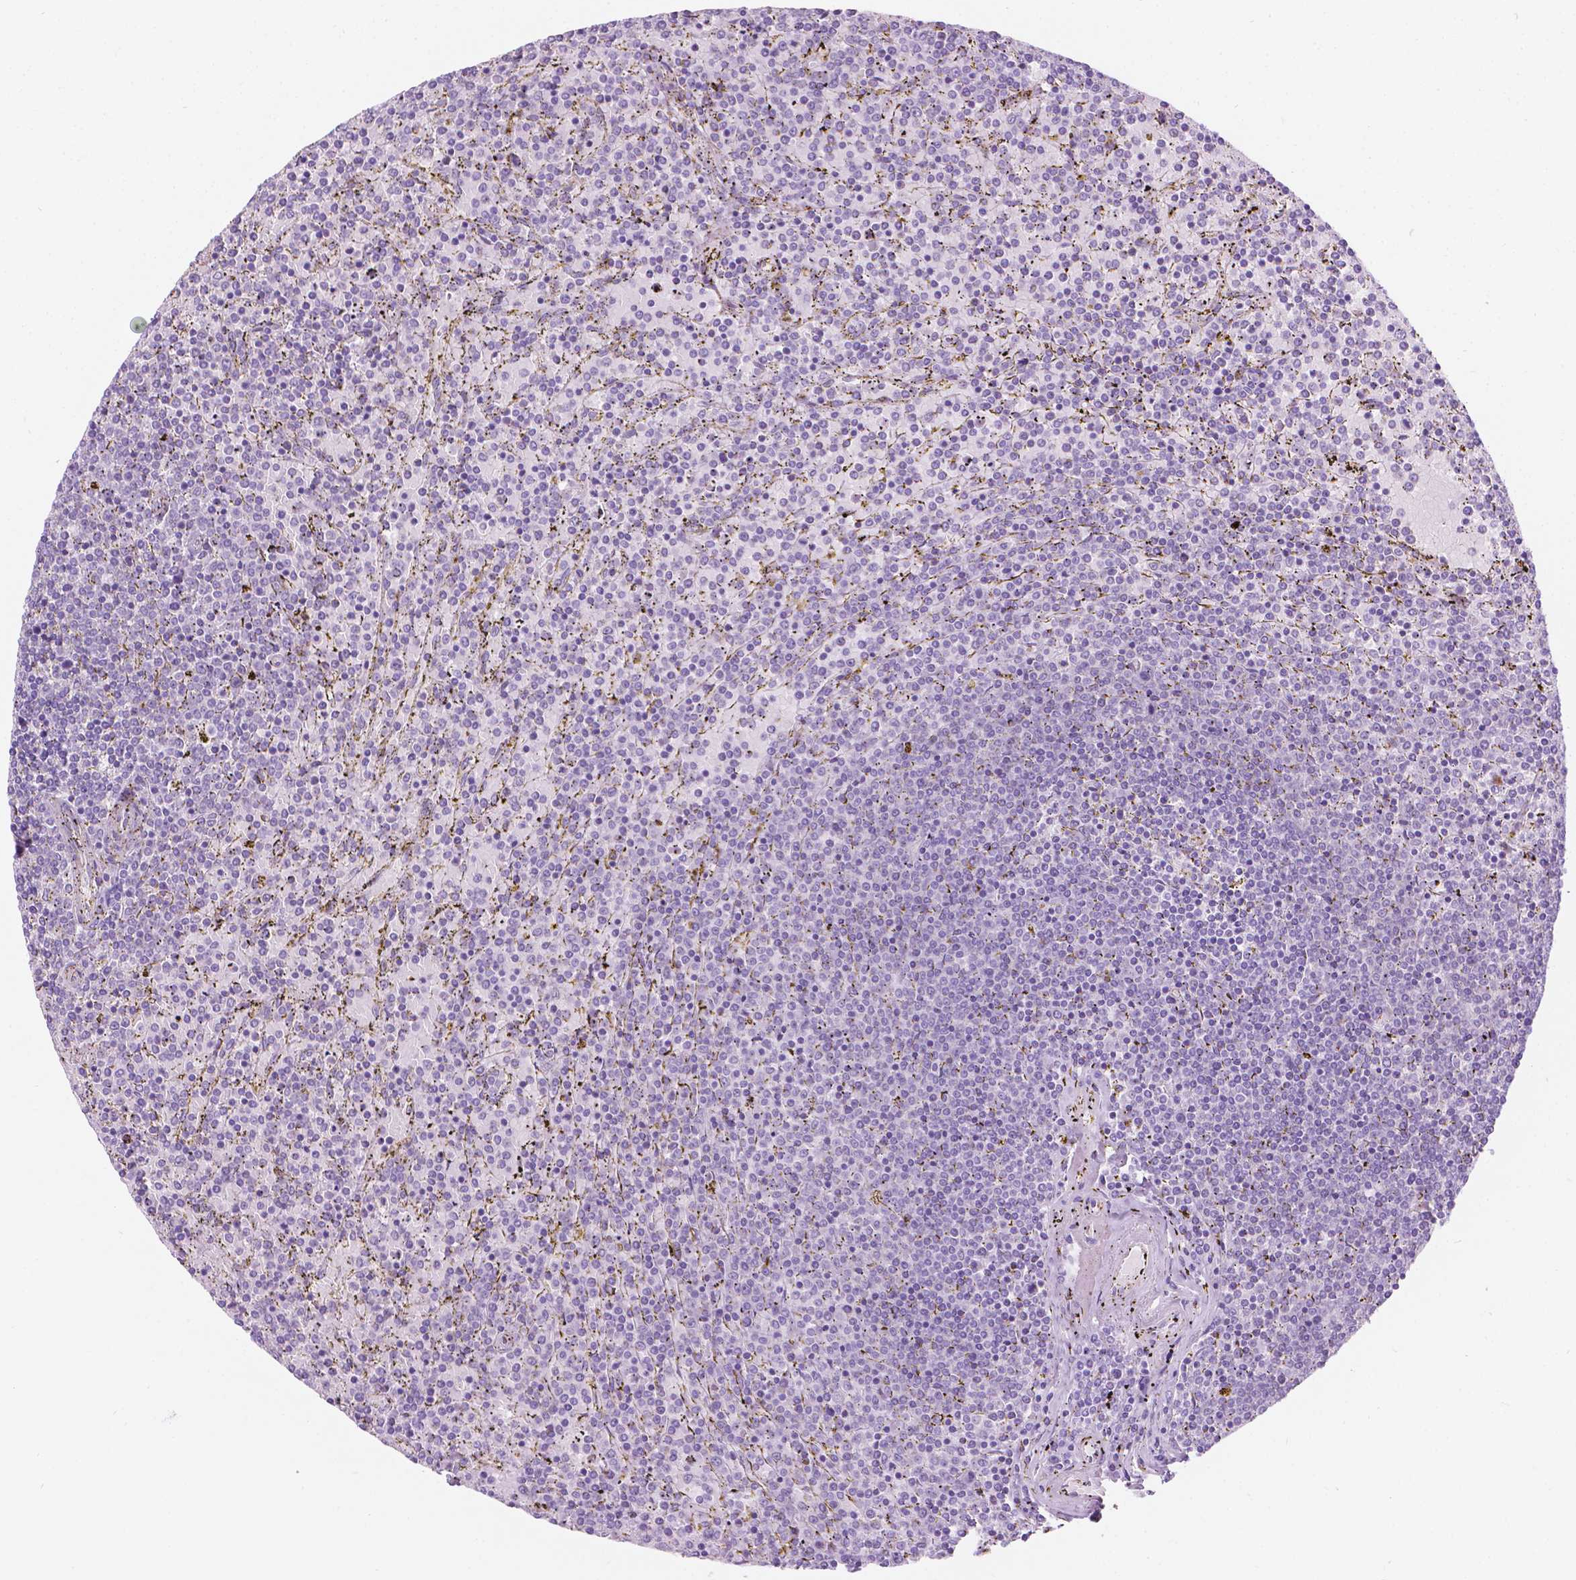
{"staining": {"intensity": "negative", "quantity": "none", "location": "none"}, "tissue": "lymphoma", "cell_type": "Tumor cells", "image_type": "cancer", "snomed": [{"axis": "morphology", "description": "Malignant lymphoma, non-Hodgkin's type, Low grade"}, {"axis": "topography", "description": "Spleen"}], "caption": "This is an immunohistochemistry image of human malignant lymphoma, non-Hodgkin's type (low-grade). There is no positivity in tumor cells.", "gene": "NOS1AP", "patient": {"sex": "female", "age": 77}}